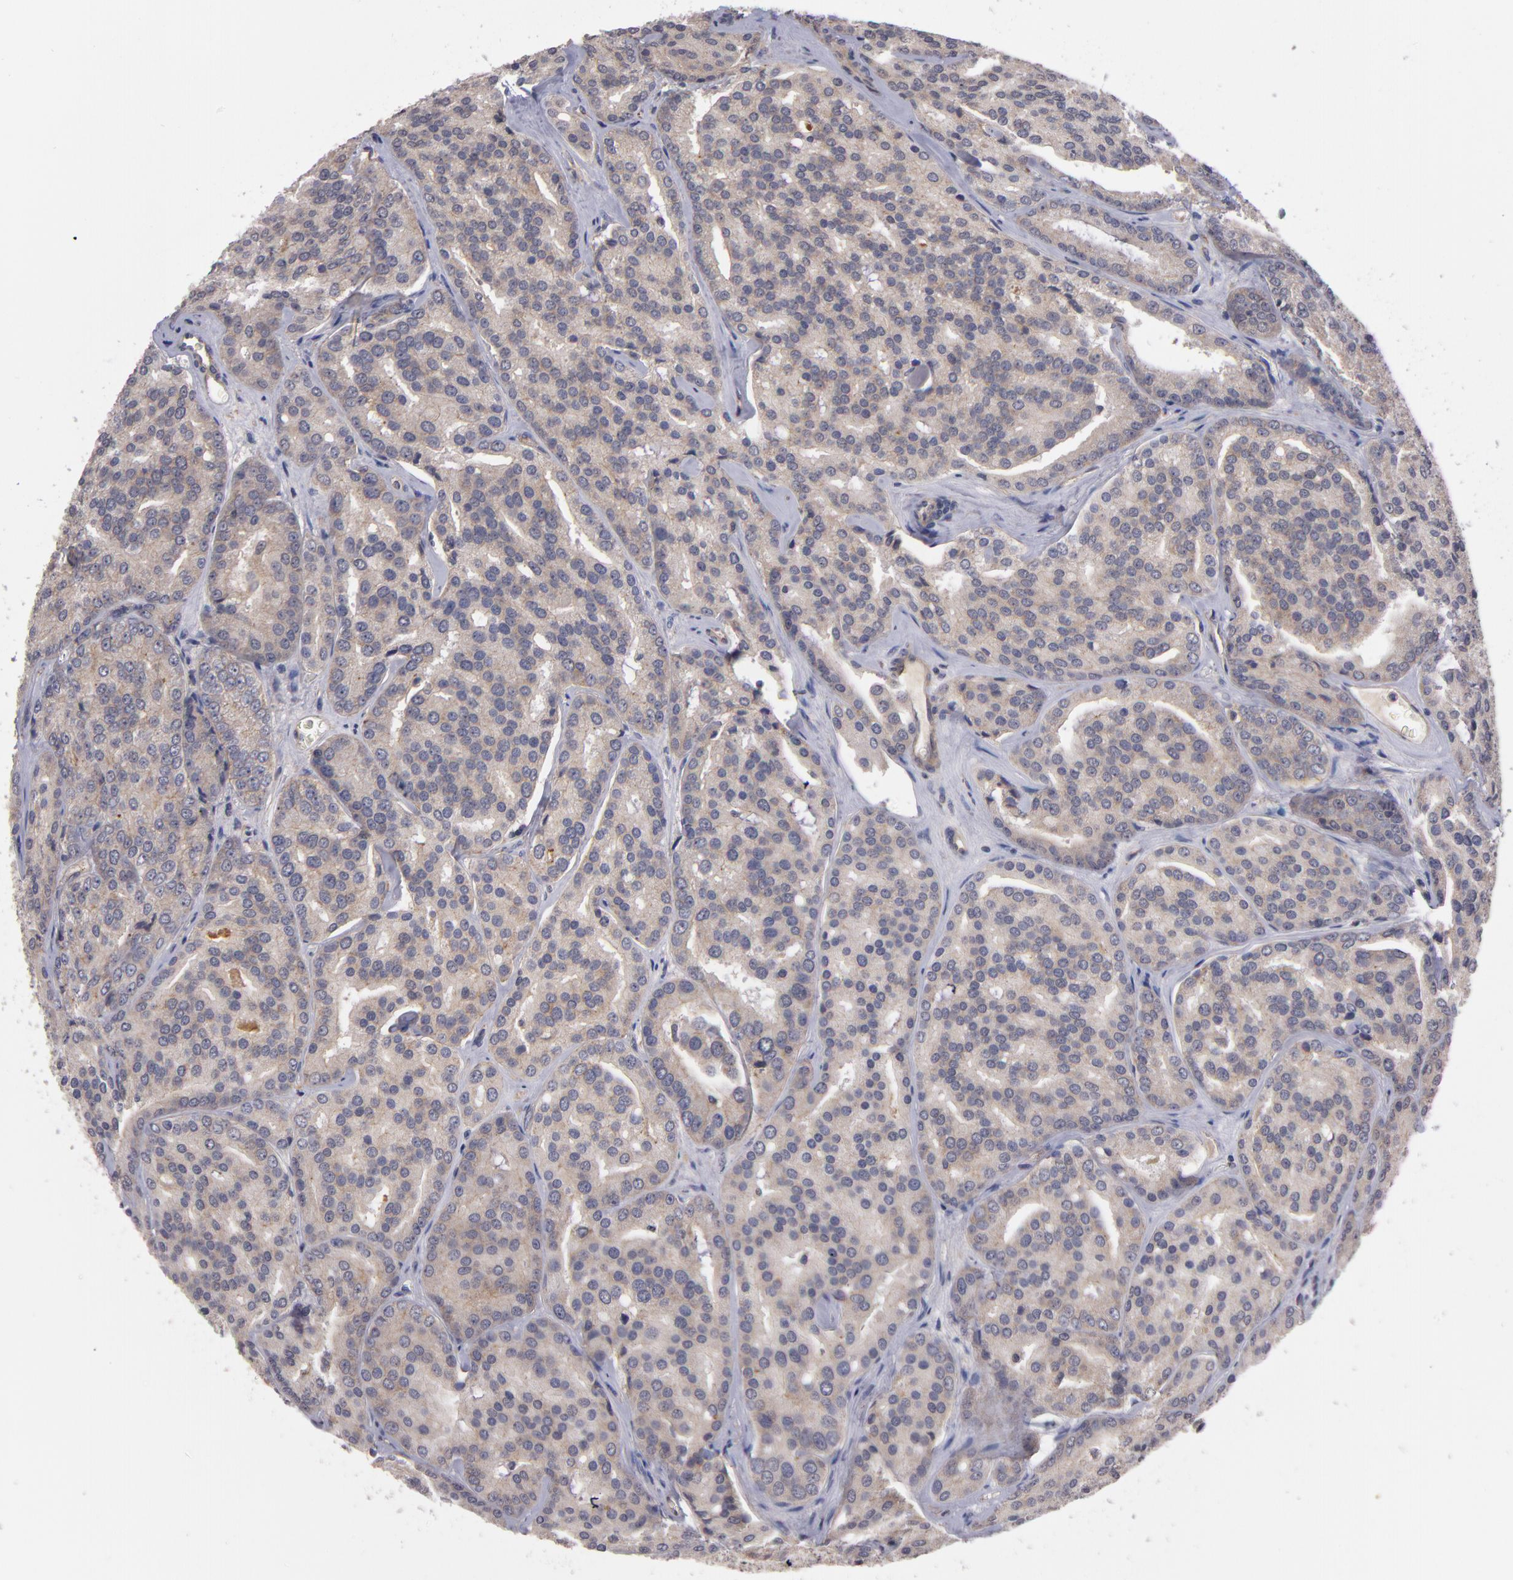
{"staining": {"intensity": "weak", "quantity": ">75%", "location": "cytoplasmic/membranous"}, "tissue": "prostate cancer", "cell_type": "Tumor cells", "image_type": "cancer", "snomed": [{"axis": "morphology", "description": "Adenocarcinoma, High grade"}, {"axis": "topography", "description": "Prostate"}], "caption": "The image displays immunohistochemical staining of prostate cancer (high-grade adenocarcinoma). There is weak cytoplasmic/membranous expression is appreciated in approximately >75% of tumor cells.", "gene": "CTSO", "patient": {"sex": "male", "age": 64}}